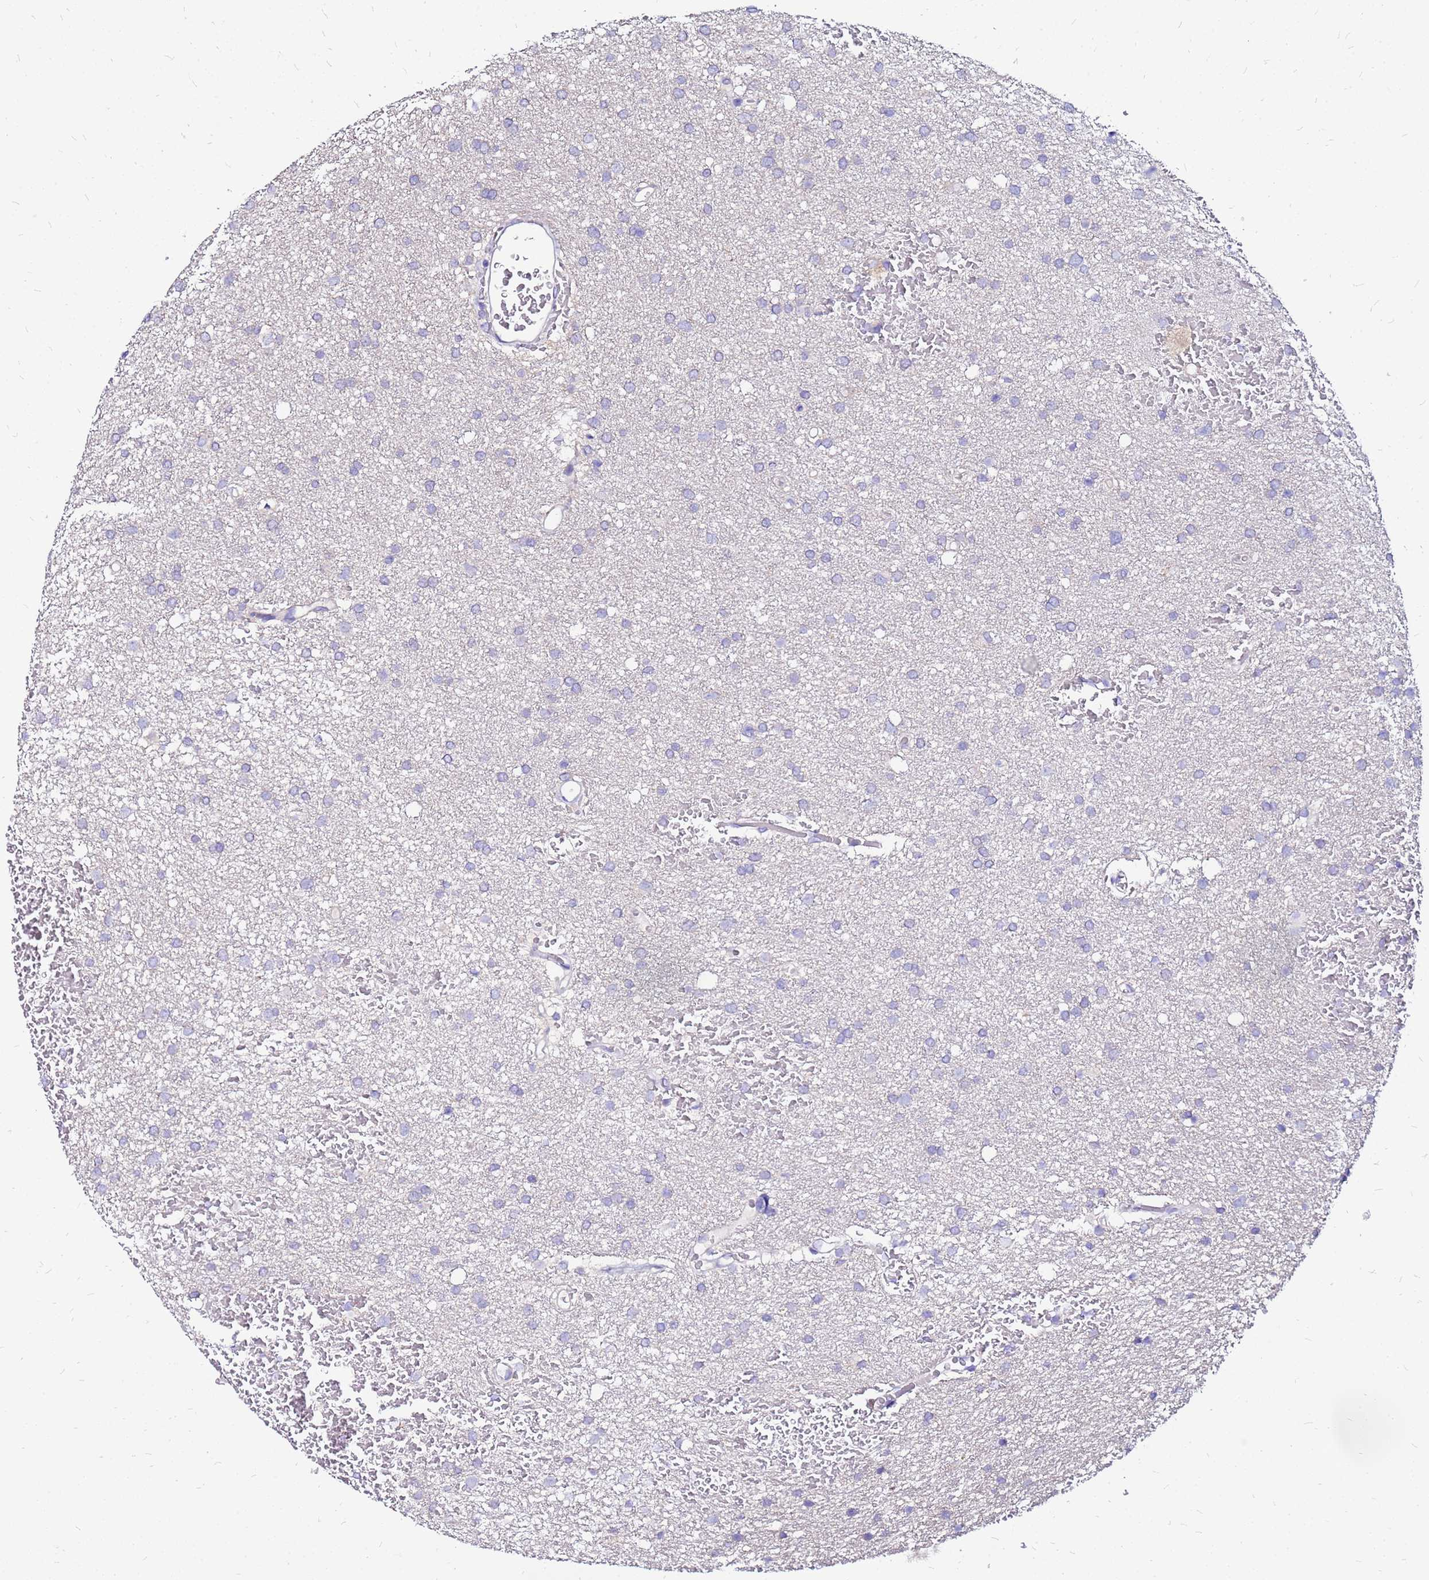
{"staining": {"intensity": "negative", "quantity": "none", "location": "none"}, "tissue": "glioma", "cell_type": "Tumor cells", "image_type": "cancer", "snomed": [{"axis": "morphology", "description": "Glioma, malignant, High grade"}, {"axis": "topography", "description": "Cerebral cortex"}], "caption": "DAB immunohistochemical staining of human high-grade glioma (malignant) shows no significant expression in tumor cells.", "gene": "ARHGEF5", "patient": {"sex": "female", "age": 36}}